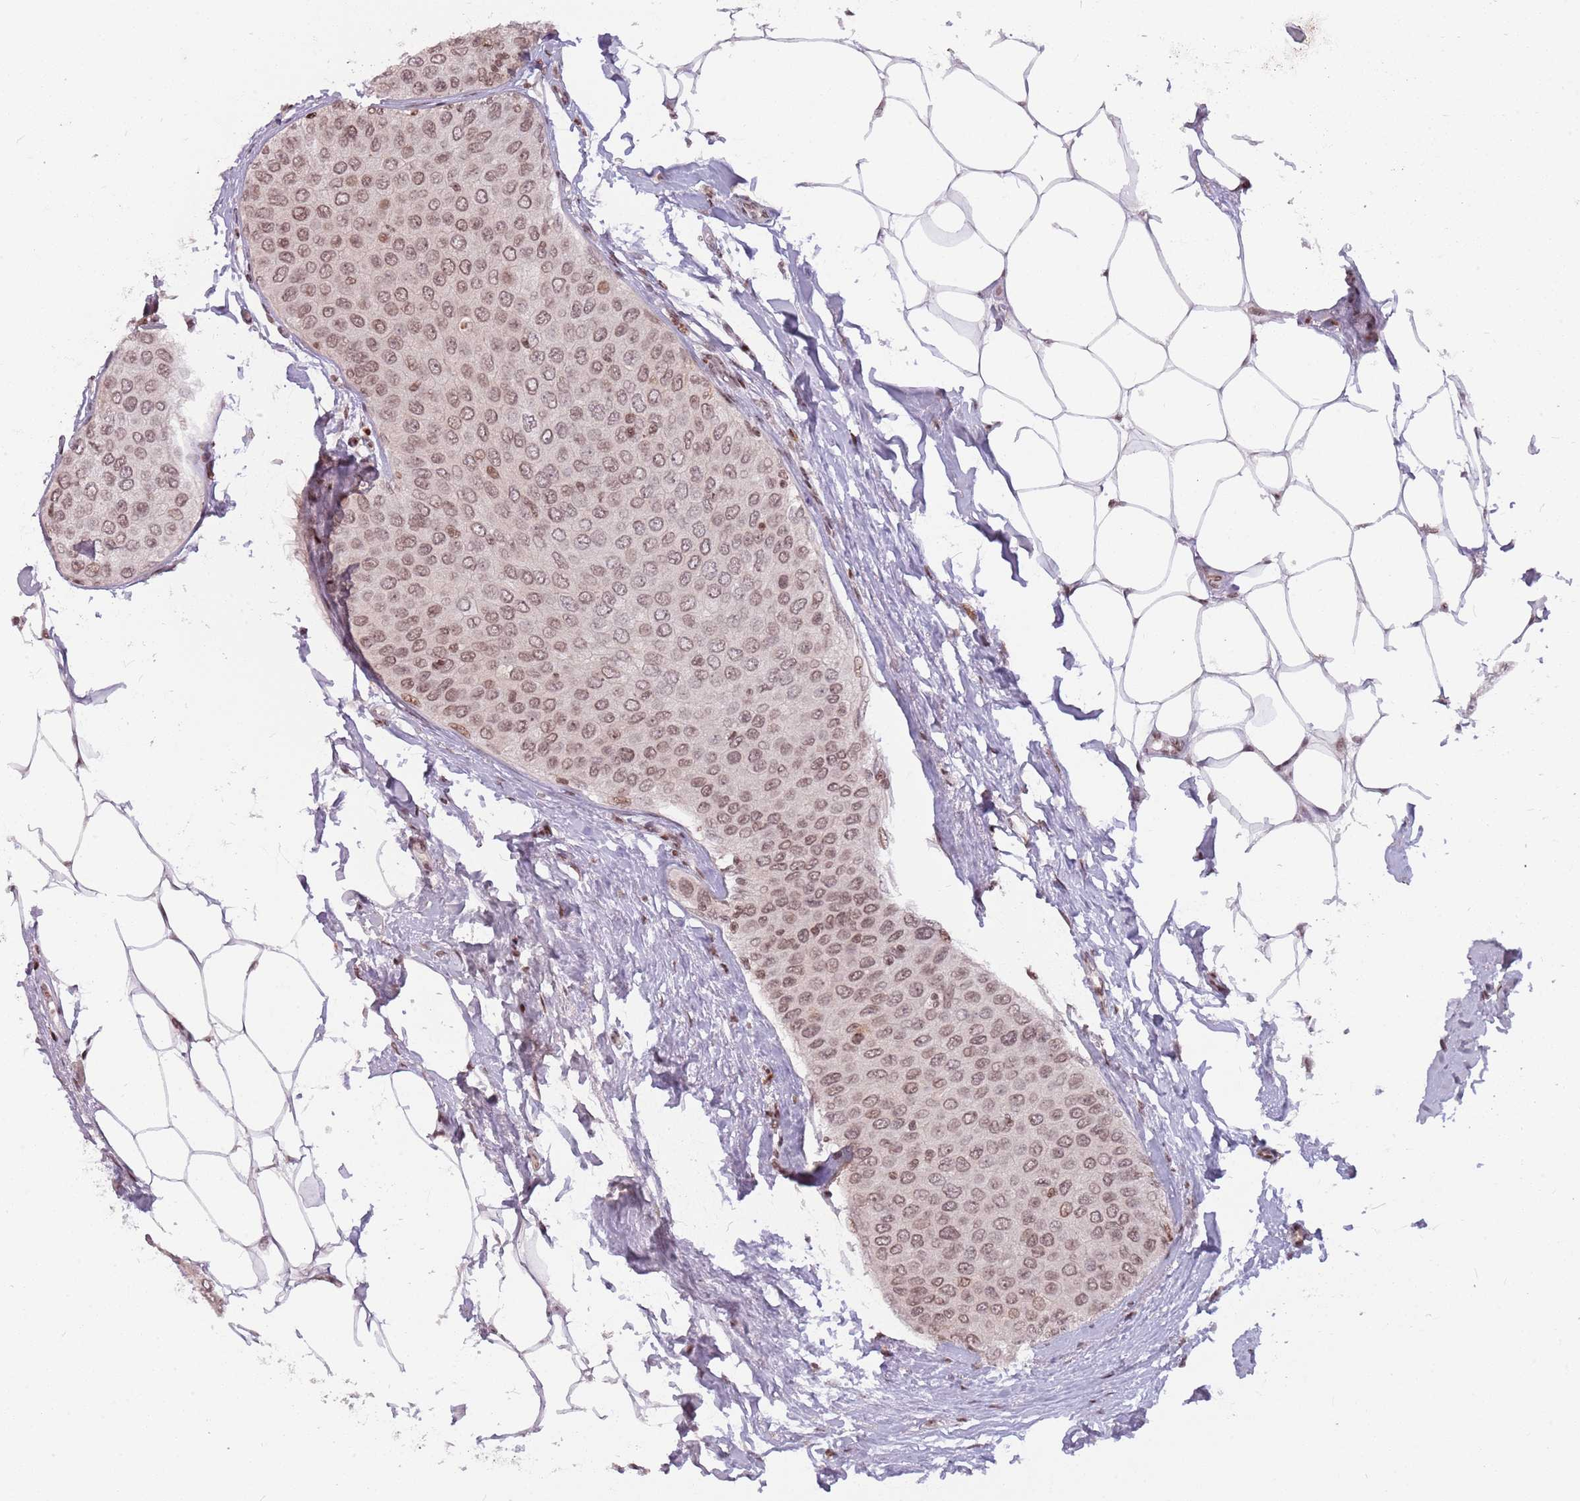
{"staining": {"intensity": "moderate", "quantity": ">75%", "location": "nuclear"}, "tissue": "breast cancer", "cell_type": "Tumor cells", "image_type": "cancer", "snomed": [{"axis": "morphology", "description": "Duct carcinoma"}, {"axis": "topography", "description": "Breast"}], "caption": "Immunohistochemistry (IHC) image of breast cancer (intraductal carcinoma) stained for a protein (brown), which reveals medium levels of moderate nuclear staining in about >75% of tumor cells.", "gene": "SH3RF3", "patient": {"sex": "female", "age": 72}}